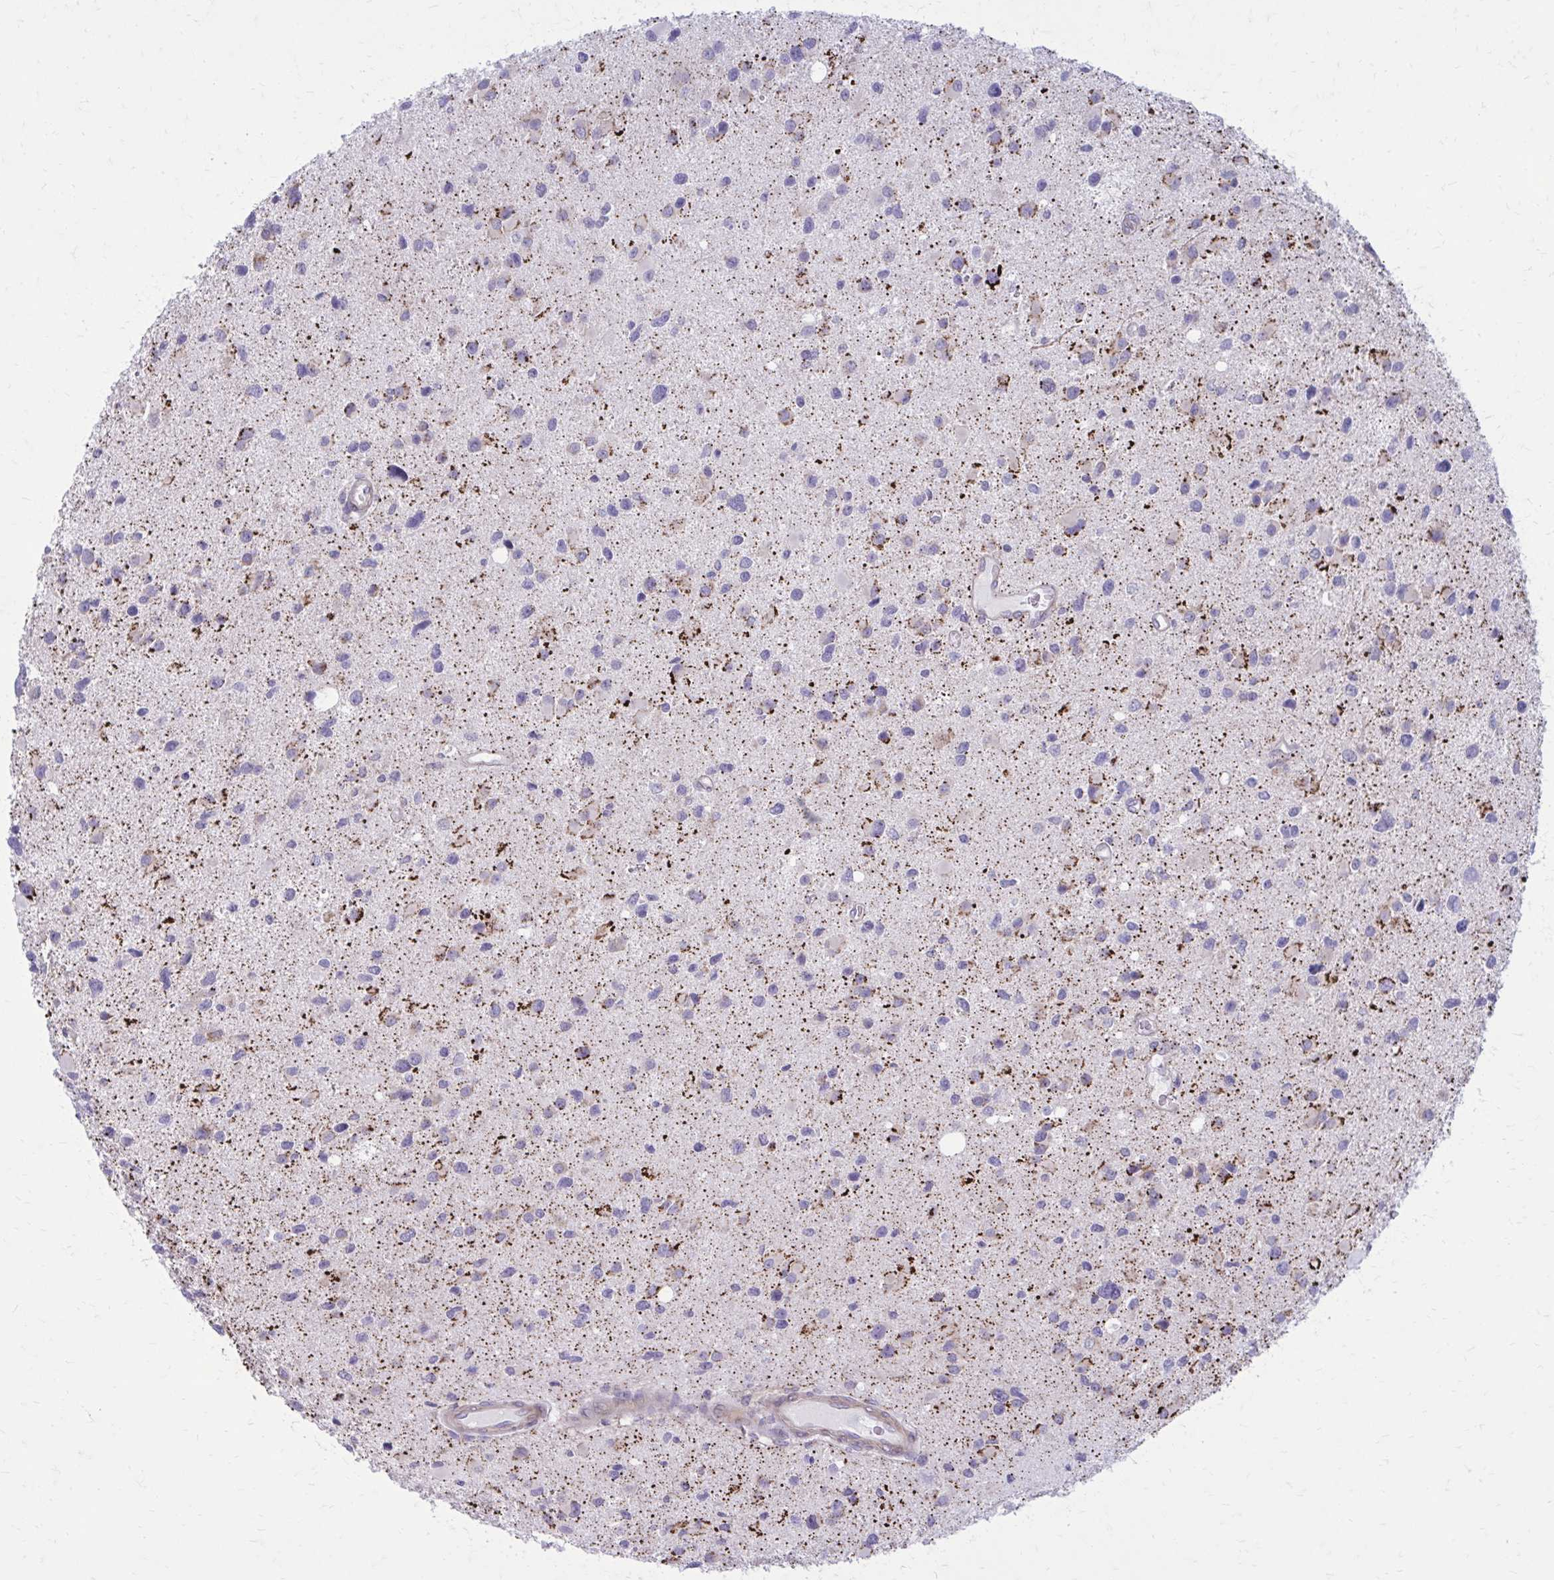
{"staining": {"intensity": "strong", "quantity": "<25%", "location": "cytoplasmic/membranous"}, "tissue": "glioma", "cell_type": "Tumor cells", "image_type": "cancer", "snomed": [{"axis": "morphology", "description": "Glioma, malignant, Low grade"}, {"axis": "topography", "description": "Brain"}], "caption": "Tumor cells display medium levels of strong cytoplasmic/membranous expression in about <25% of cells in human malignant glioma (low-grade).", "gene": "GIGYF2", "patient": {"sex": "female", "age": 32}}